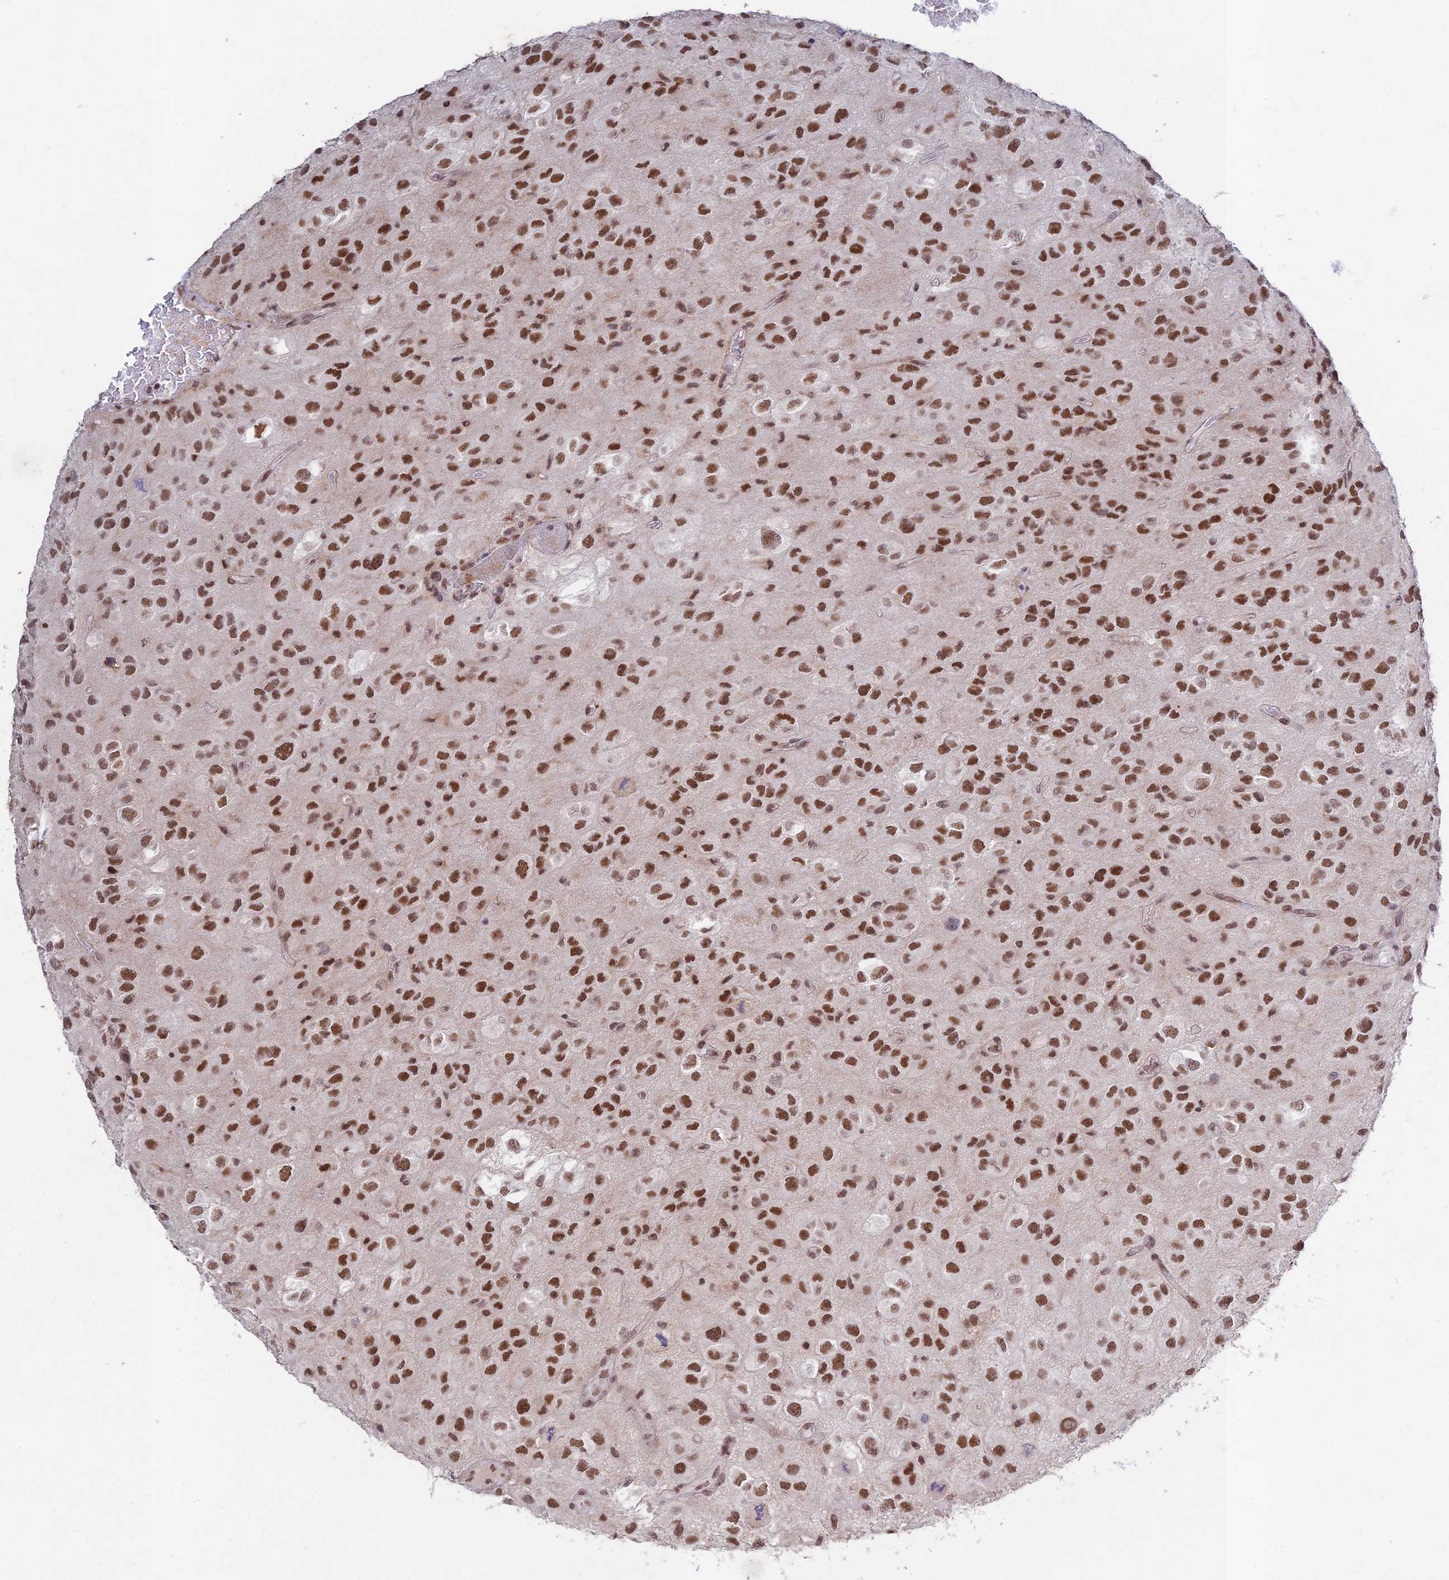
{"staining": {"intensity": "moderate", "quantity": ">75%", "location": "nuclear"}, "tissue": "glioma", "cell_type": "Tumor cells", "image_type": "cancer", "snomed": [{"axis": "morphology", "description": "Glioma, malignant, Low grade"}, {"axis": "topography", "description": "Brain"}], "caption": "This image reveals IHC staining of human malignant low-grade glioma, with medium moderate nuclear positivity in approximately >75% of tumor cells.", "gene": "RAVER1", "patient": {"sex": "male", "age": 66}}